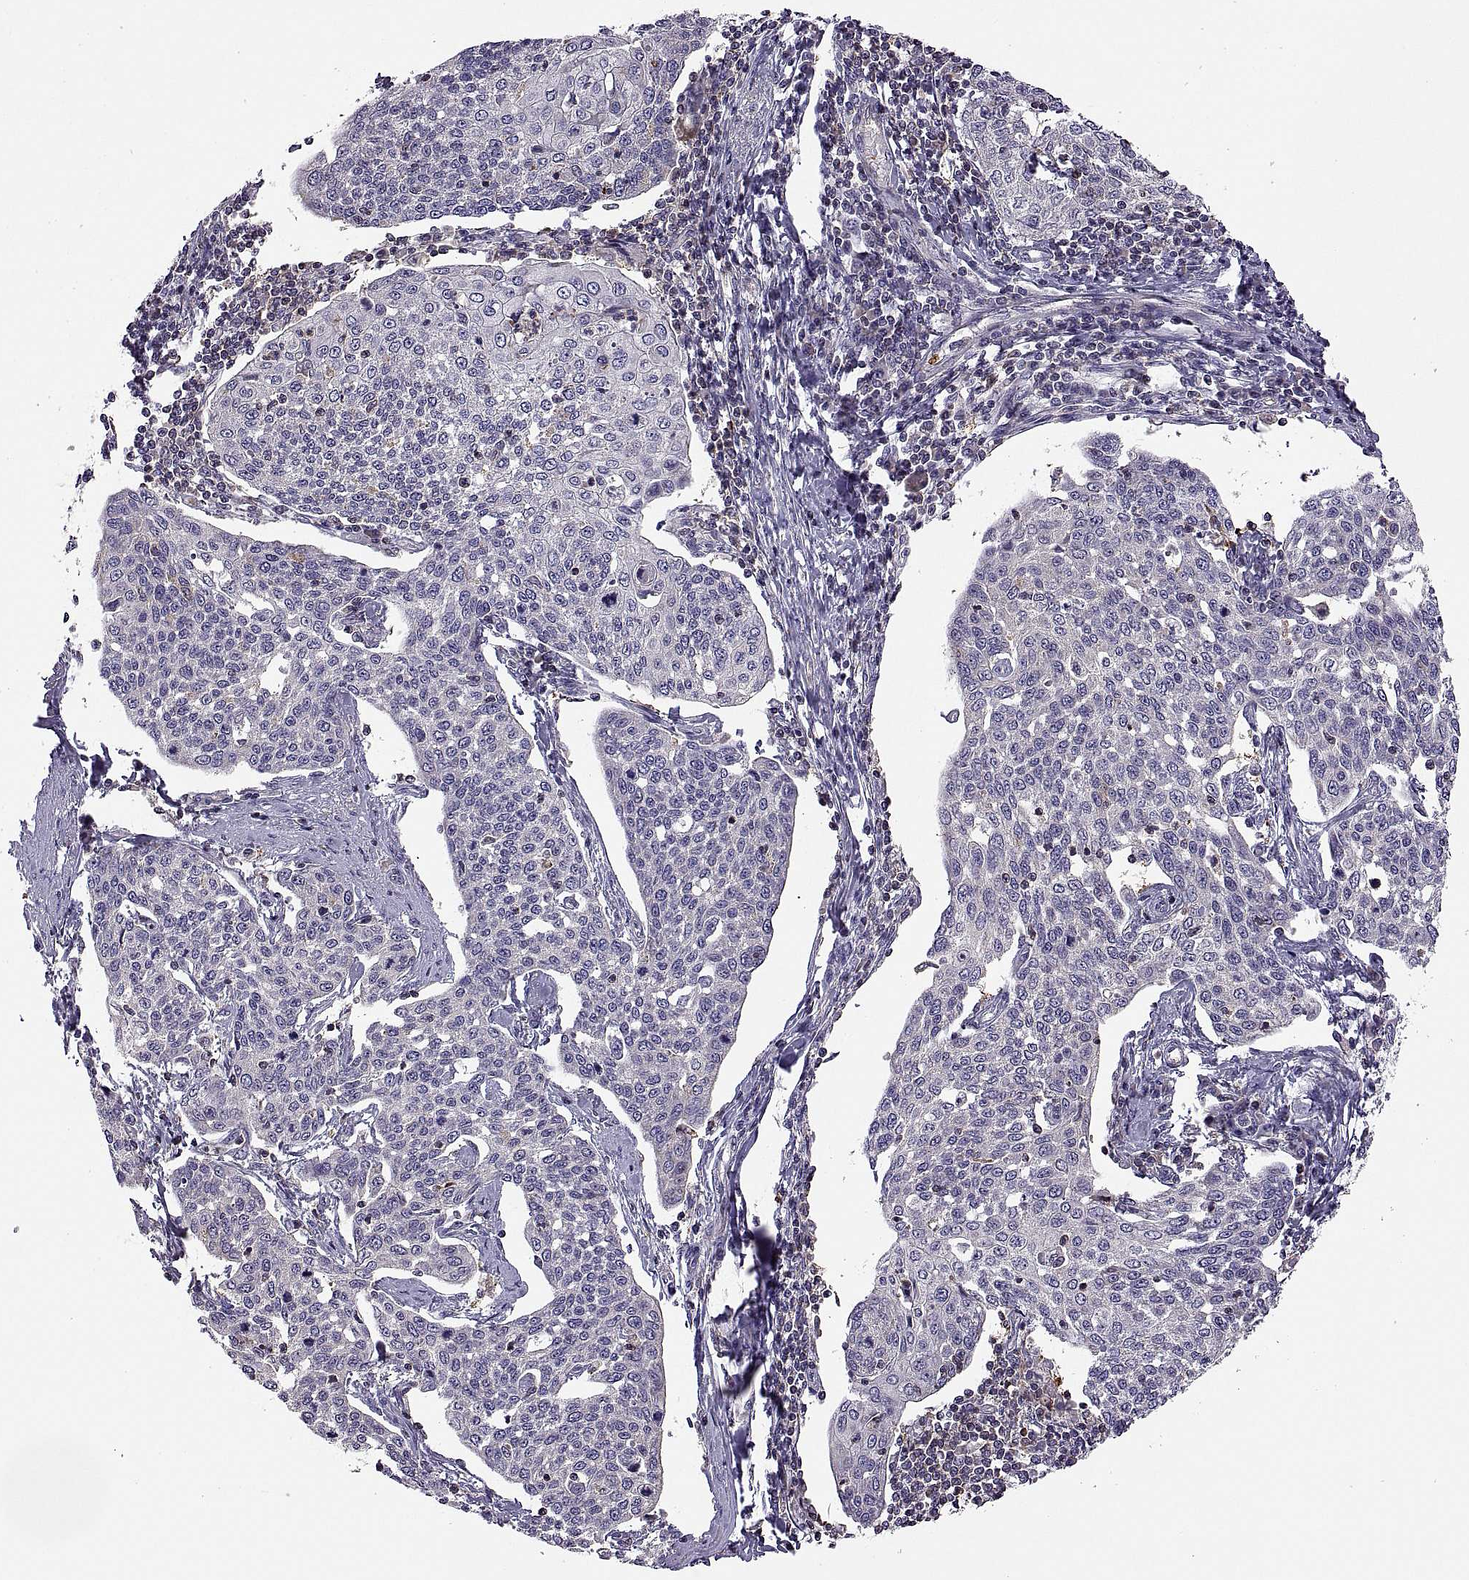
{"staining": {"intensity": "negative", "quantity": "none", "location": "none"}, "tissue": "cervical cancer", "cell_type": "Tumor cells", "image_type": "cancer", "snomed": [{"axis": "morphology", "description": "Squamous cell carcinoma, NOS"}, {"axis": "topography", "description": "Cervix"}], "caption": "High power microscopy photomicrograph of an IHC photomicrograph of squamous cell carcinoma (cervical), revealing no significant staining in tumor cells.", "gene": "SPATA32", "patient": {"sex": "female", "age": 34}}